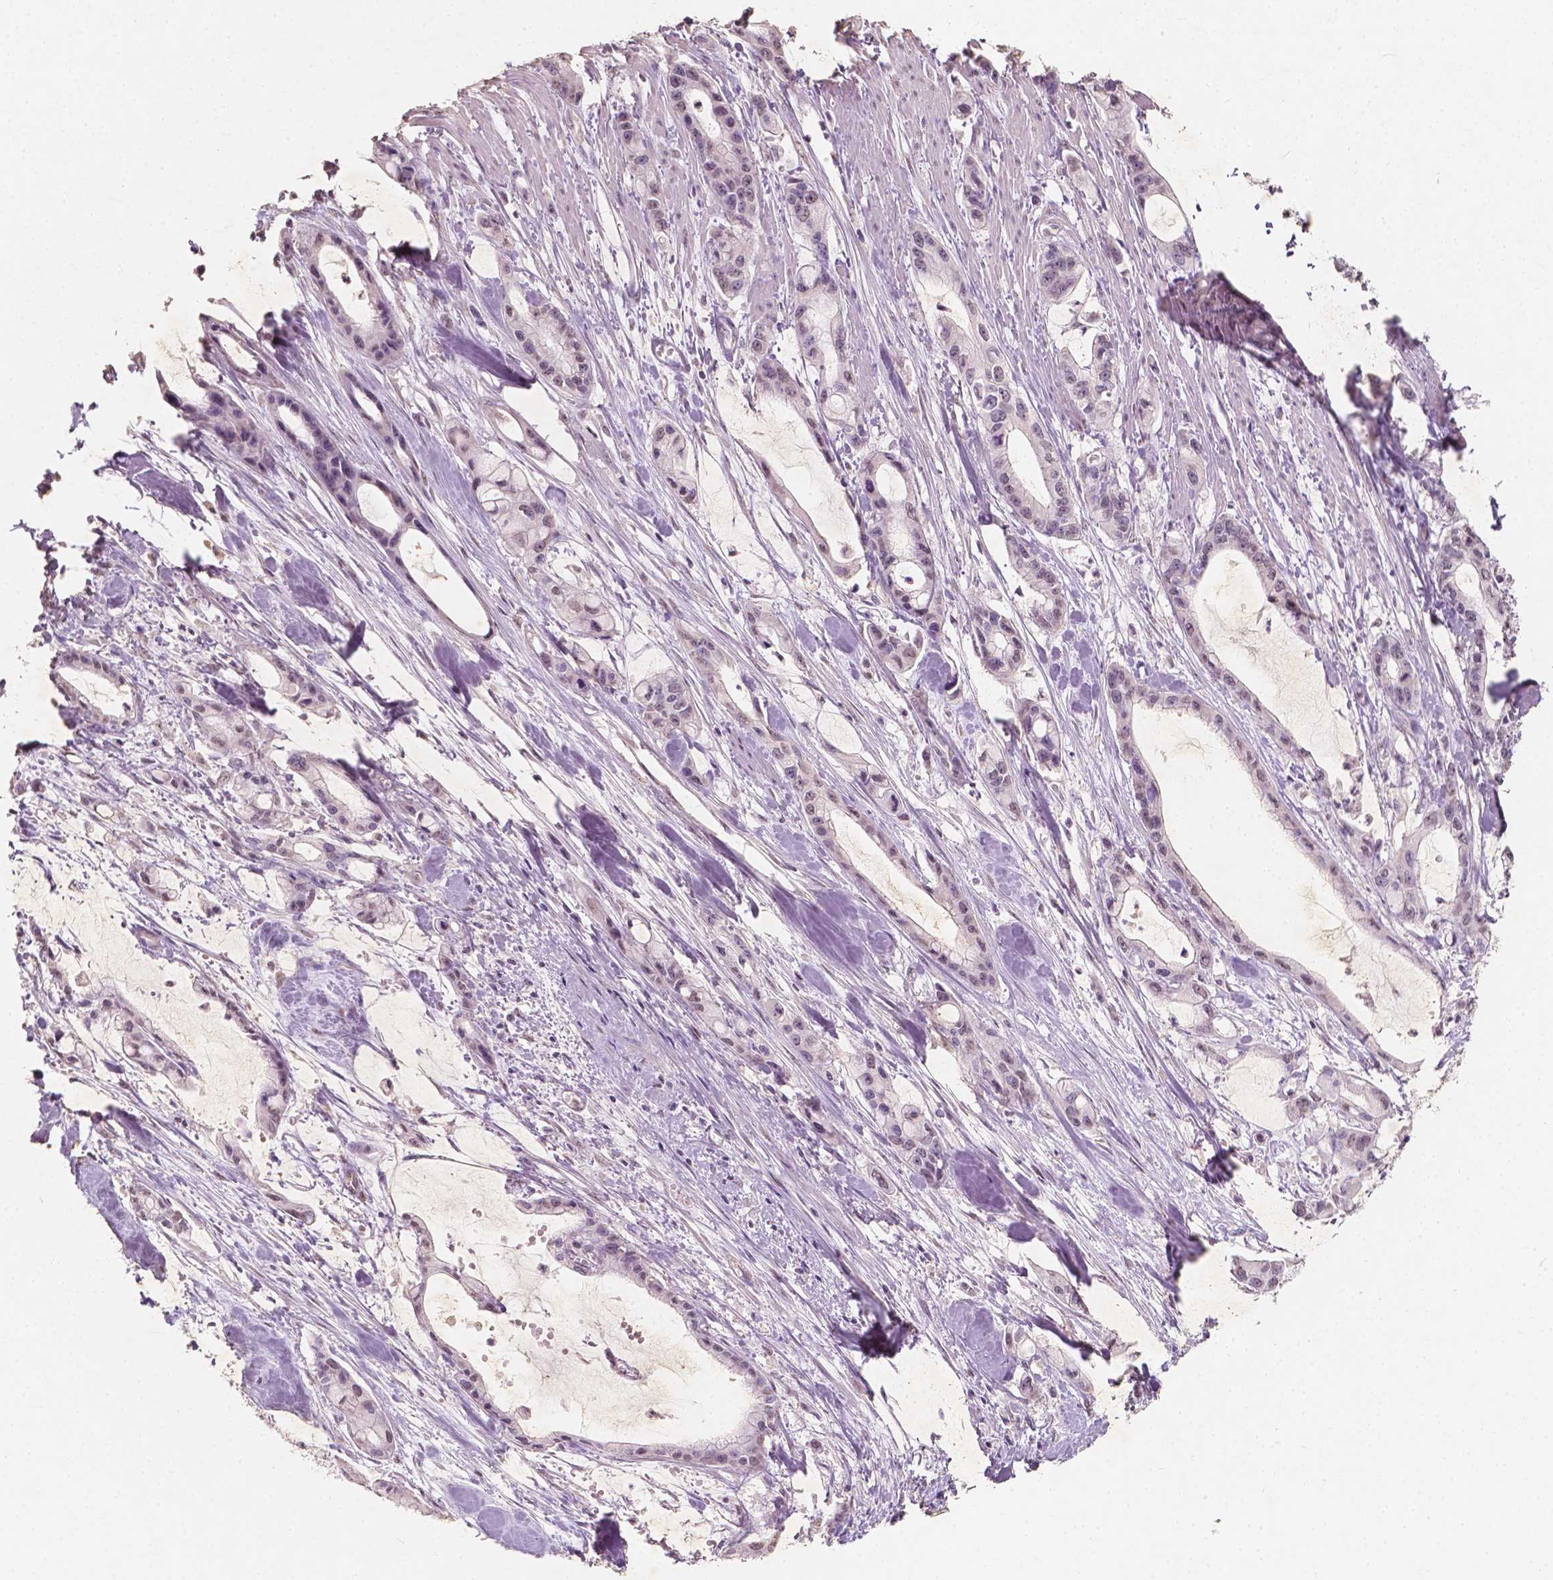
{"staining": {"intensity": "weak", "quantity": "25%-75%", "location": "nuclear"}, "tissue": "pancreatic cancer", "cell_type": "Tumor cells", "image_type": "cancer", "snomed": [{"axis": "morphology", "description": "Adenocarcinoma, NOS"}, {"axis": "topography", "description": "Pancreas"}], "caption": "The histopathology image shows immunohistochemical staining of adenocarcinoma (pancreatic). There is weak nuclear positivity is seen in about 25%-75% of tumor cells. Using DAB (3,3'-diaminobenzidine) (brown) and hematoxylin (blue) stains, captured at high magnification using brightfield microscopy.", "gene": "SOX15", "patient": {"sex": "male", "age": 48}}